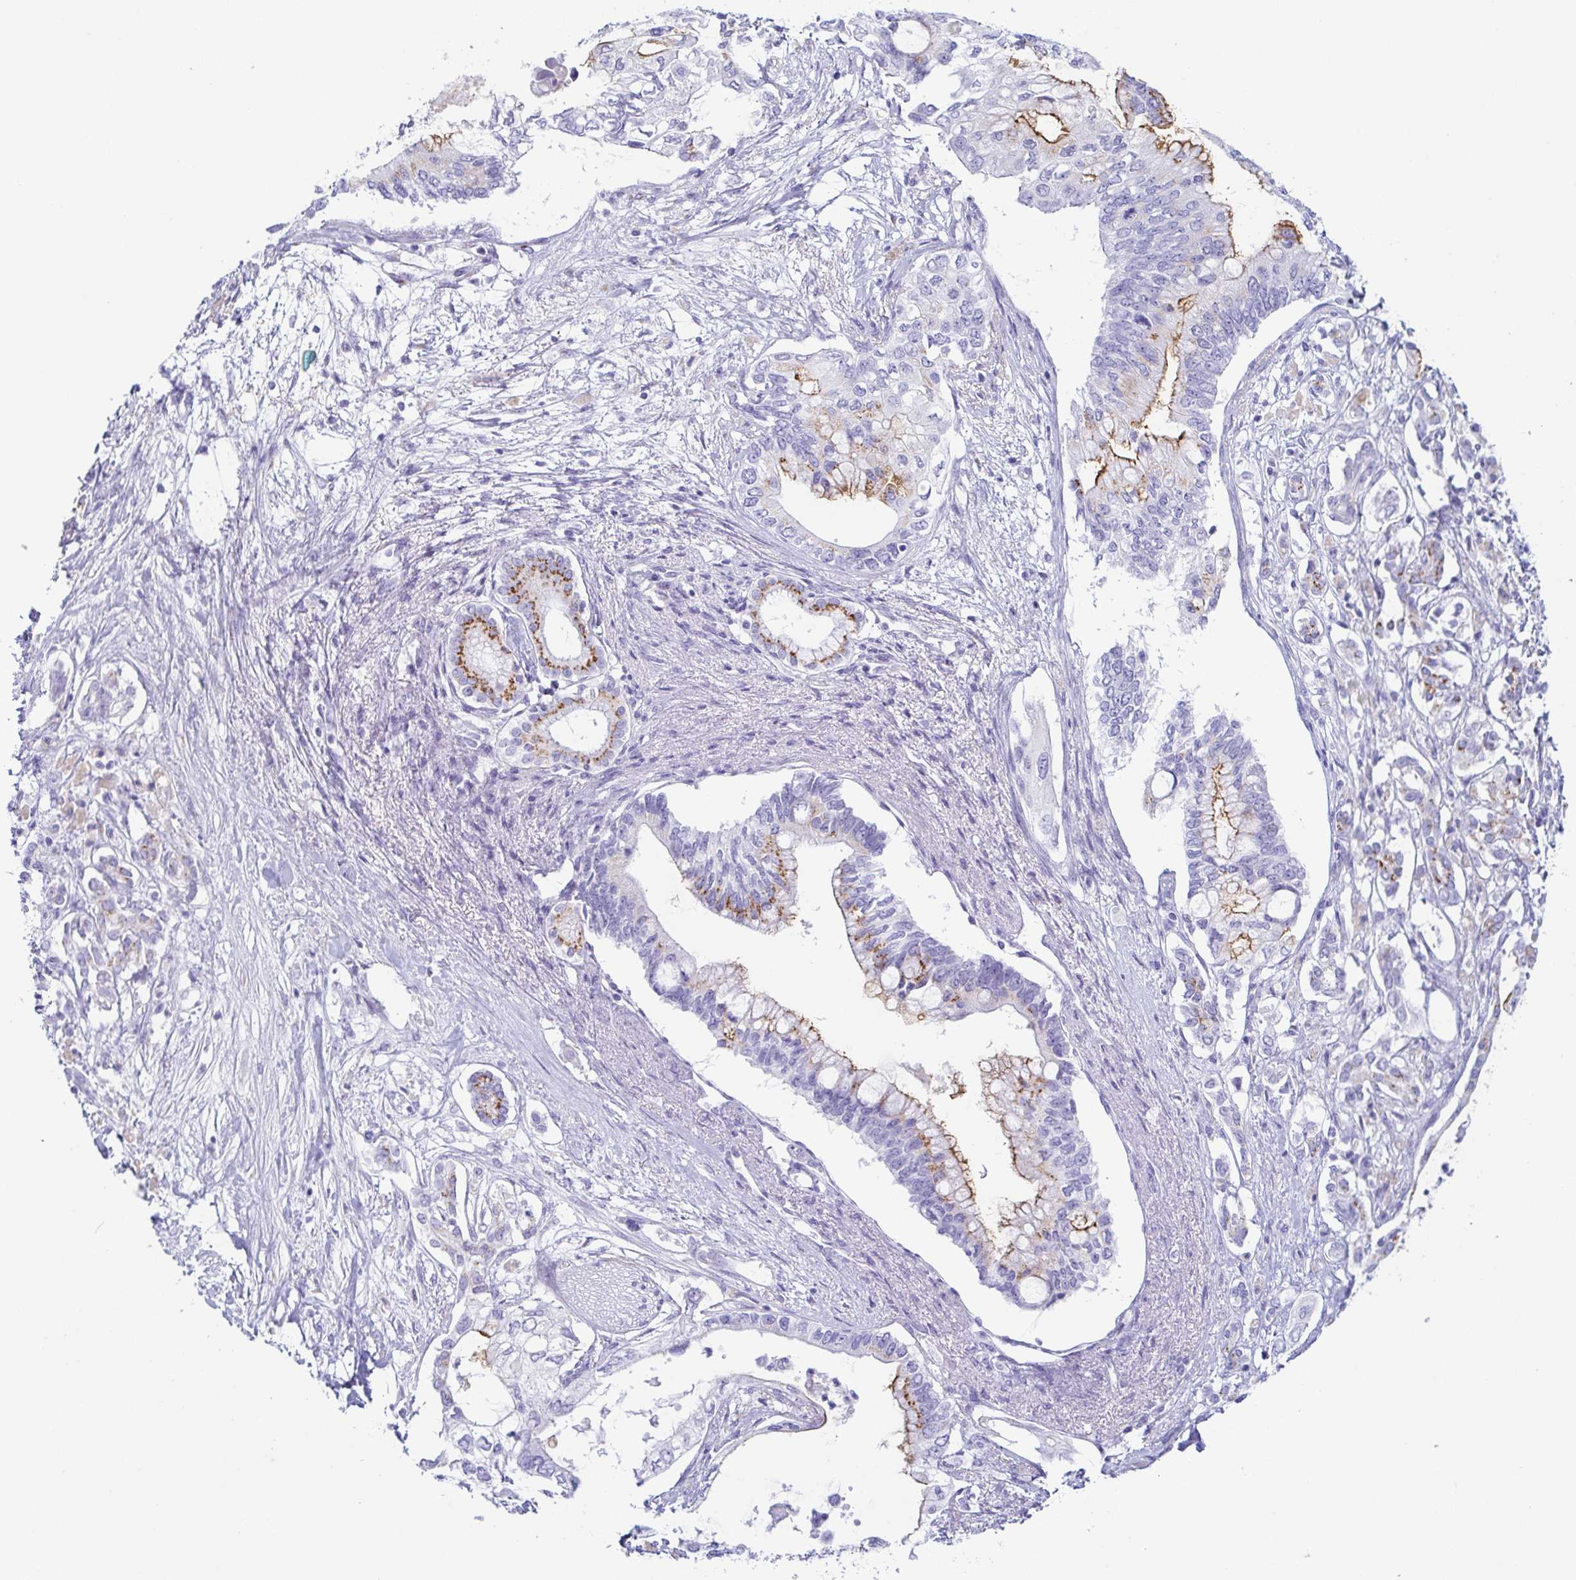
{"staining": {"intensity": "moderate", "quantity": "25%-75%", "location": "cytoplasmic/membranous"}, "tissue": "pancreatic cancer", "cell_type": "Tumor cells", "image_type": "cancer", "snomed": [{"axis": "morphology", "description": "Adenocarcinoma, NOS"}, {"axis": "topography", "description": "Pancreas"}], "caption": "Brown immunohistochemical staining in human pancreatic cancer exhibits moderate cytoplasmic/membranous staining in about 25%-75% of tumor cells.", "gene": "LDLRAD1", "patient": {"sex": "female", "age": 63}}